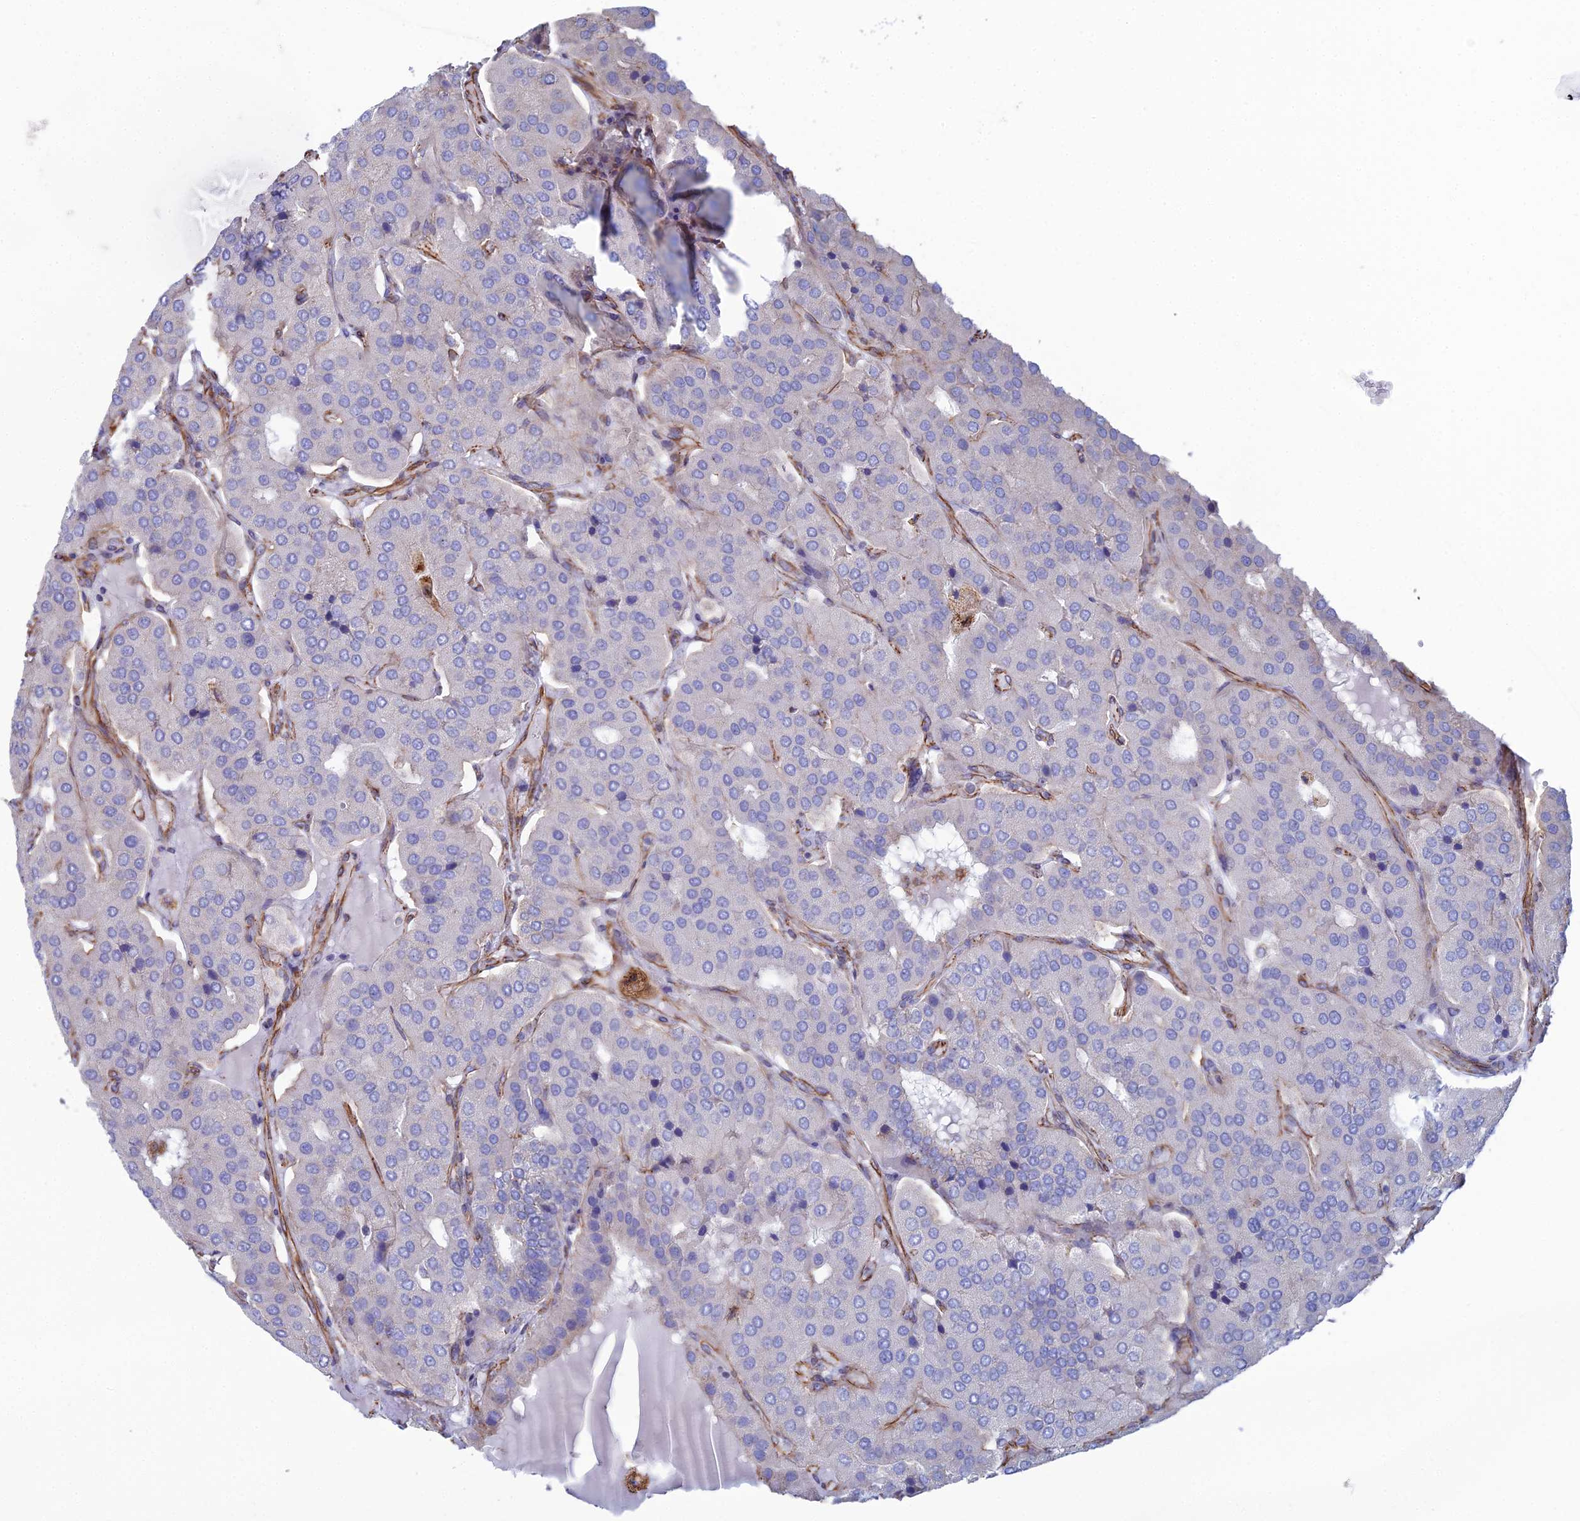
{"staining": {"intensity": "negative", "quantity": "none", "location": "none"}, "tissue": "parathyroid gland", "cell_type": "Glandular cells", "image_type": "normal", "snomed": [{"axis": "morphology", "description": "Normal tissue, NOS"}, {"axis": "morphology", "description": "Adenoma, NOS"}, {"axis": "topography", "description": "Parathyroid gland"}], "caption": "Immunohistochemical staining of benign human parathyroid gland shows no significant positivity in glandular cells.", "gene": "CLVS2", "patient": {"sex": "female", "age": 86}}